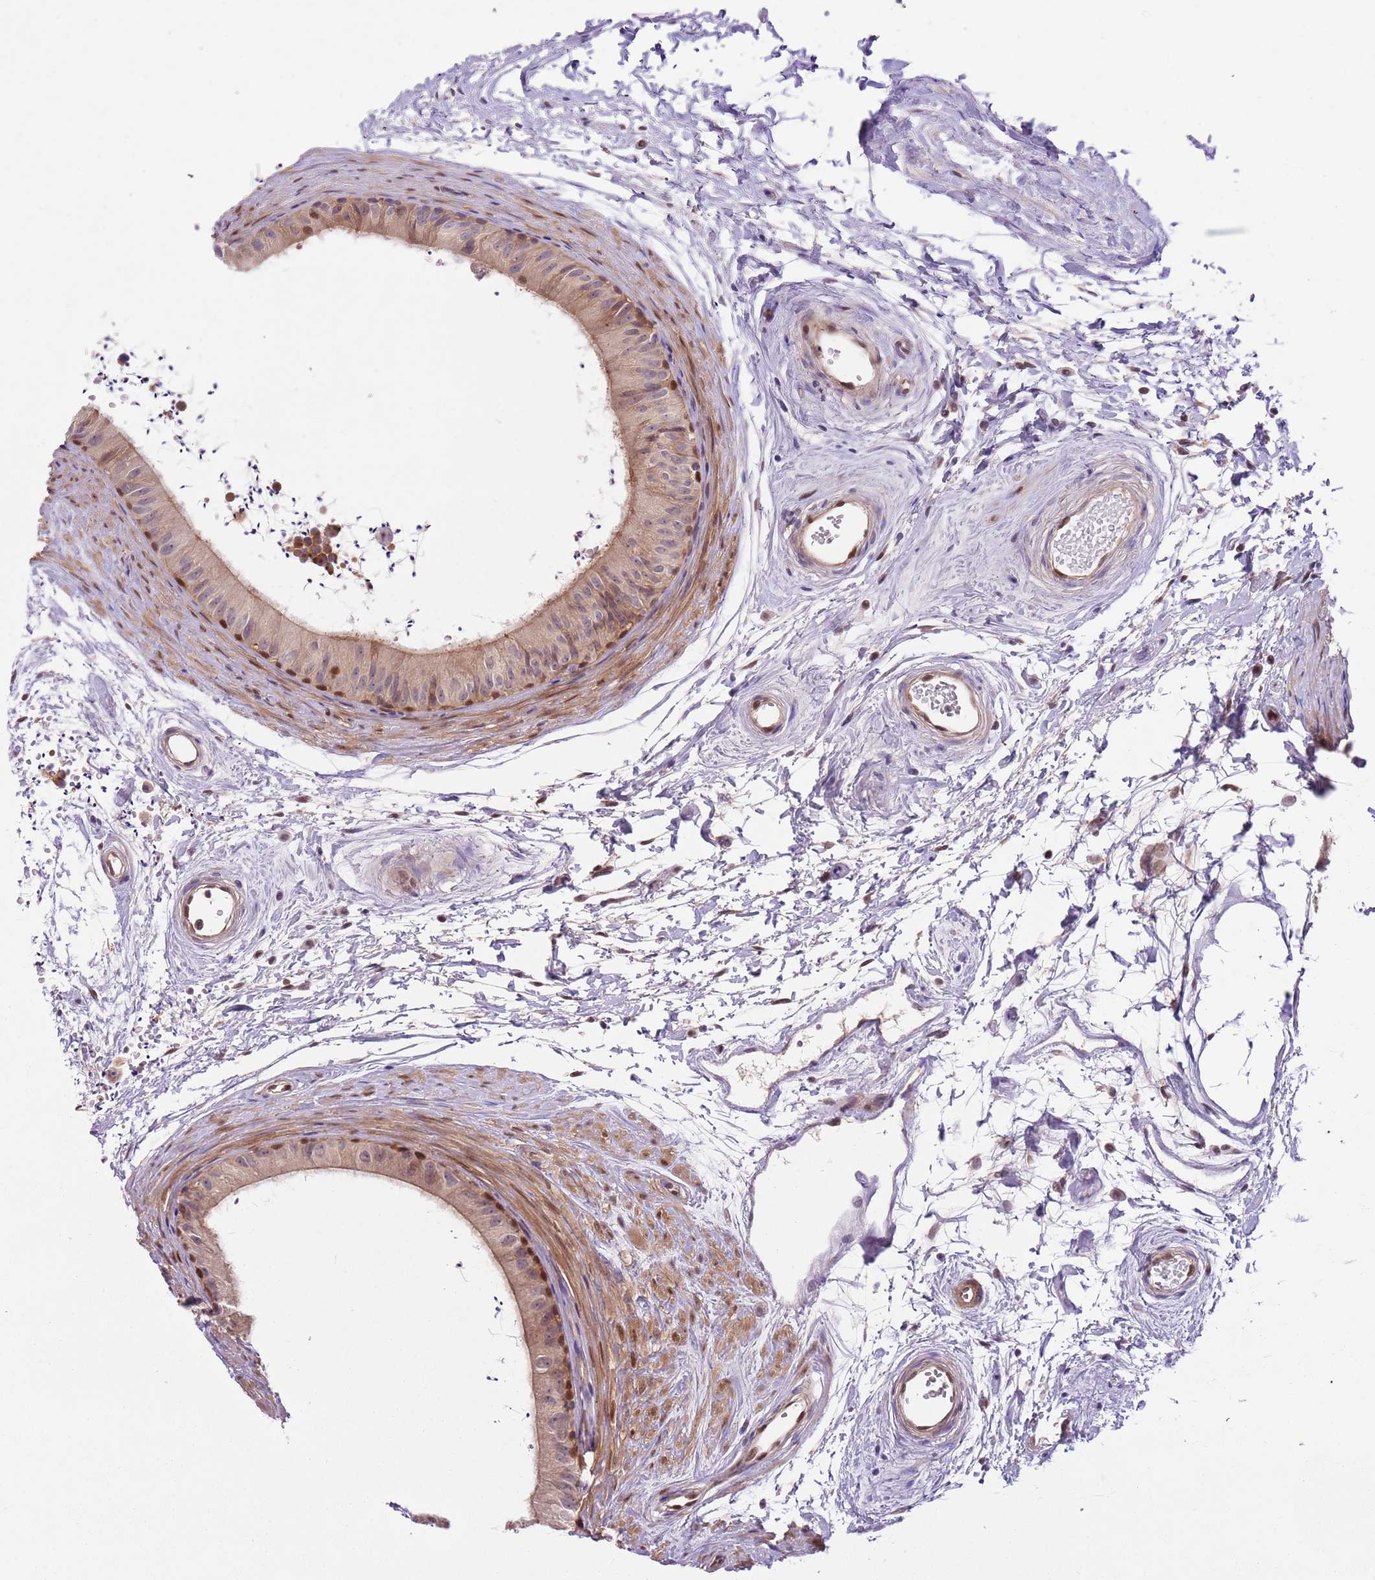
{"staining": {"intensity": "strong", "quantity": "25%-75%", "location": "cytoplasmic/membranous,nuclear"}, "tissue": "epididymis", "cell_type": "Glandular cells", "image_type": "normal", "snomed": [{"axis": "morphology", "description": "Normal tissue, NOS"}, {"axis": "topography", "description": "Epididymis"}], "caption": "Immunohistochemistry staining of normal epididymis, which exhibits high levels of strong cytoplasmic/membranous,nuclear expression in about 25%-75% of glandular cells indicating strong cytoplasmic/membranous,nuclear protein positivity. The staining was performed using DAB (3,3'-diaminobenzidine) (brown) for protein detection and nuclei were counterstained in hematoxylin (blue).", "gene": "RMND5B", "patient": {"sex": "male", "age": 56}}